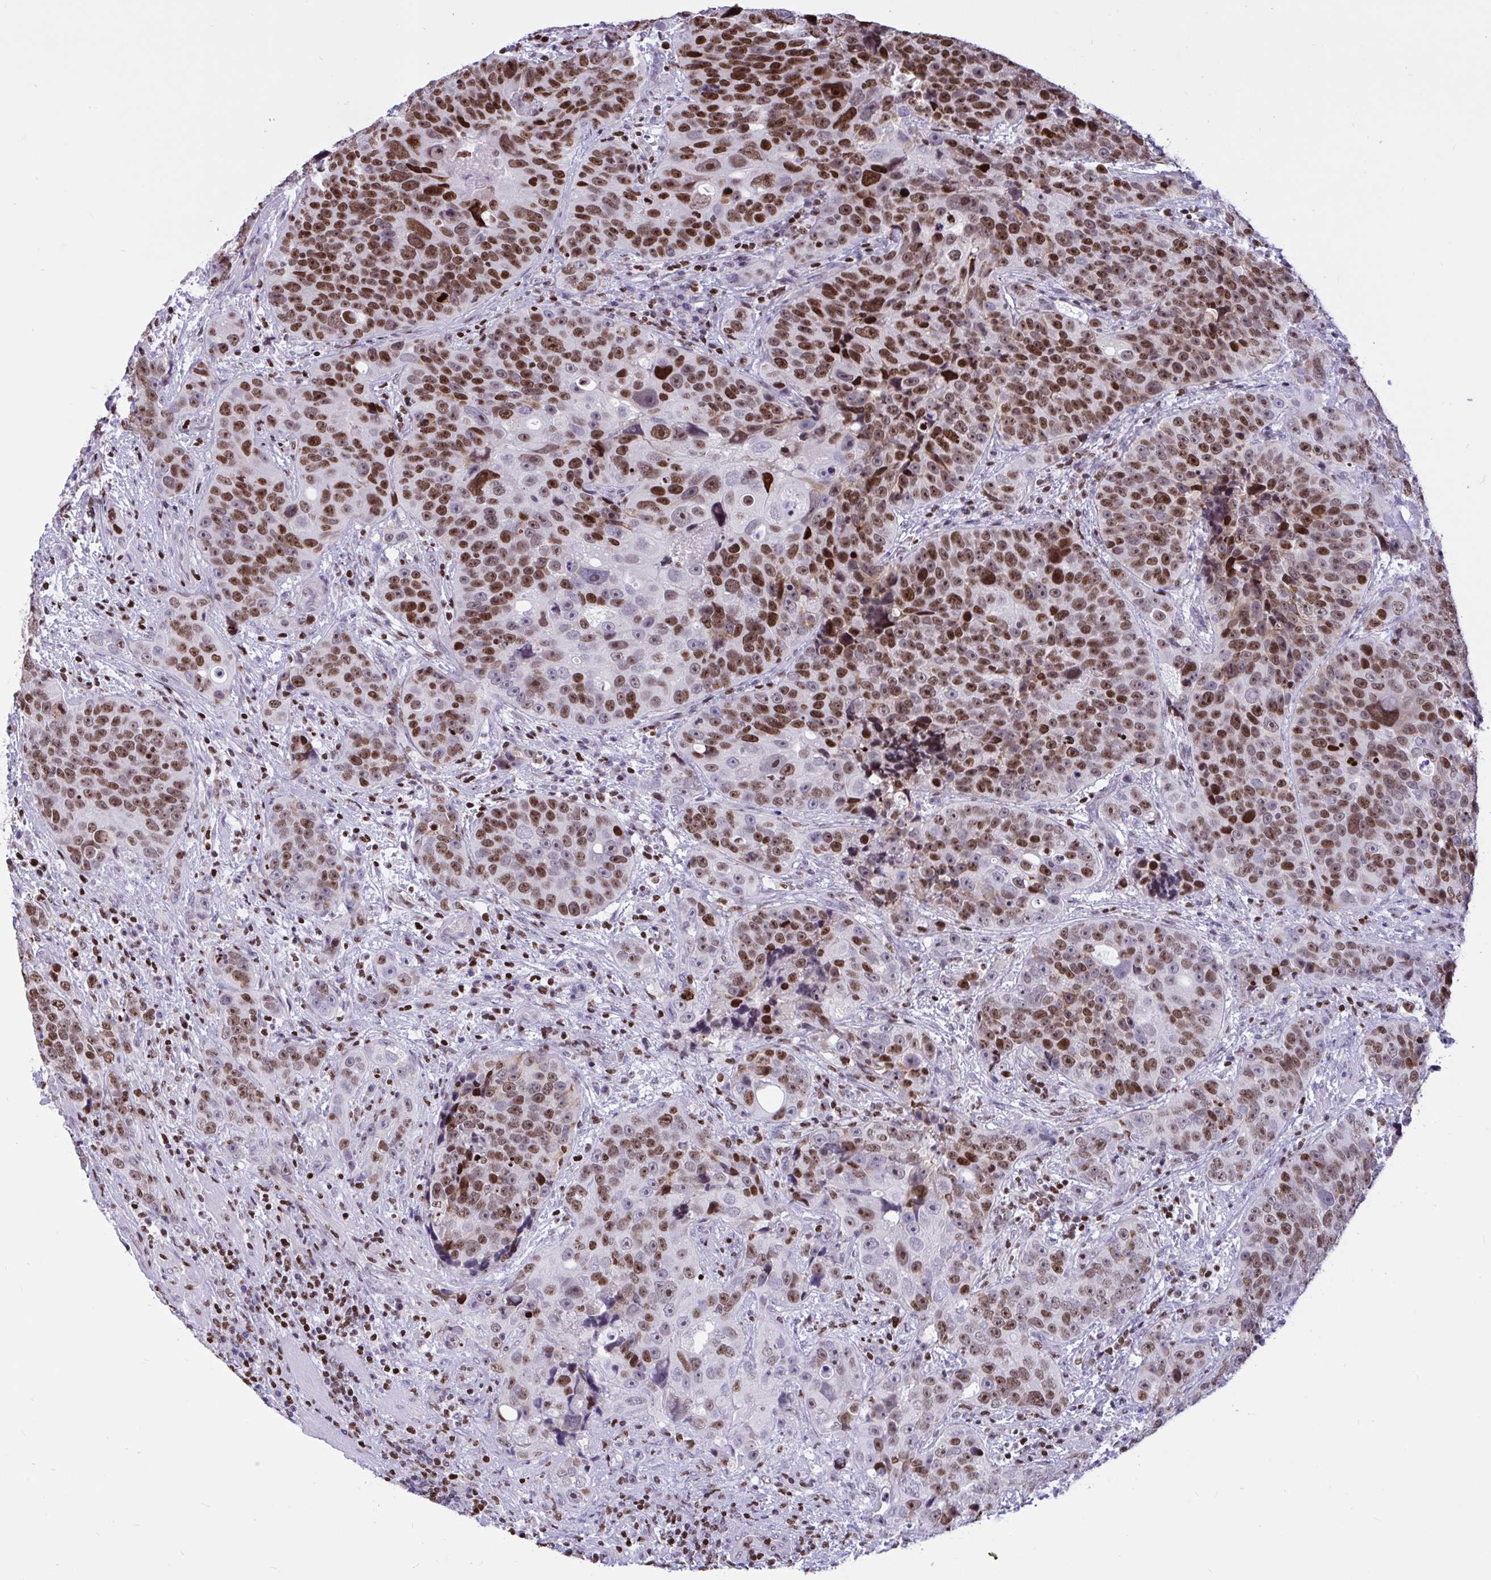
{"staining": {"intensity": "moderate", "quantity": ">75%", "location": "nuclear"}, "tissue": "urothelial cancer", "cell_type": "Tumor cells", "image_type": "cancer", "snomed": [{"axis": "morphology", "description": "Urothelial carcinoma, NOS"}, {"axis": "topography", "description": "Urinary bladder"}], "caption": "Immunohistochemical staining of urothelial cancer demonstrates medium levels of moderate nuclear positivity in about >75% of tumor cells.", "gene": "HMGB2", "patient": {"sex": "male", "age": 52}}